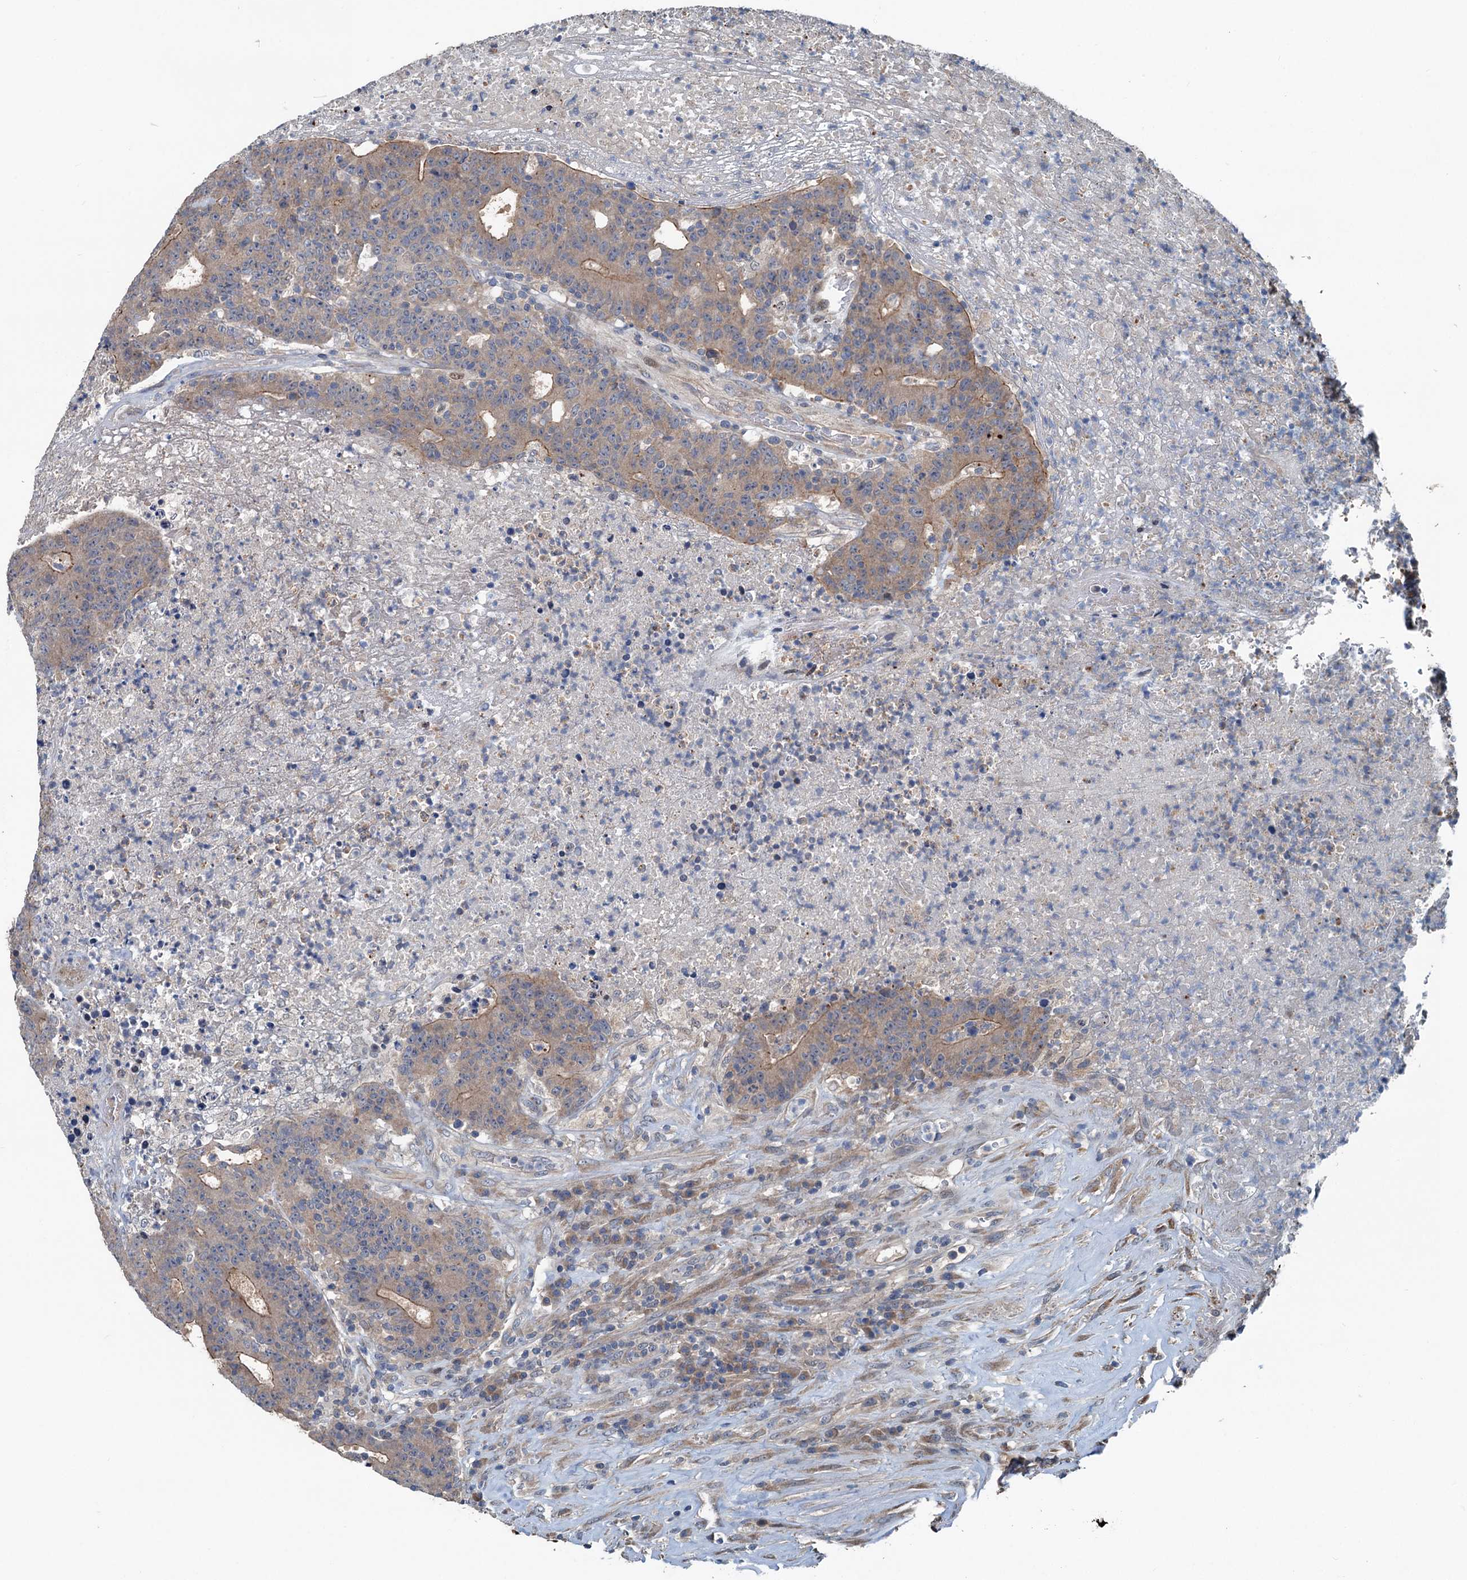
{"staining": {"intensity": "moderate", "quantity": "25%-75%", "location": "cytoplasmic/membranous"}, "tissue": "colorectal cancer", "cell_type": "Tumor cells", "image_type": "cancer", "snomed": [{"axis": "morphology", "description": "Adenocarcinoma, NOS"}, {"axis": "topography", "description": "Colon"}], "caption": "Tumor cells exhibit medium levels of moderate cytoplasmic/membranous positivity in approximately 25%-75% of cells in human adenocarcinoma (colorectal). The staining was performed using DAB (3,3'-diaminobenzidine), with brown indicating positive protein expression. Nuclei are stained blue with hematoxylin.", "gene": "TEDC1", "patient": {"sex": "female", "age": 75}}